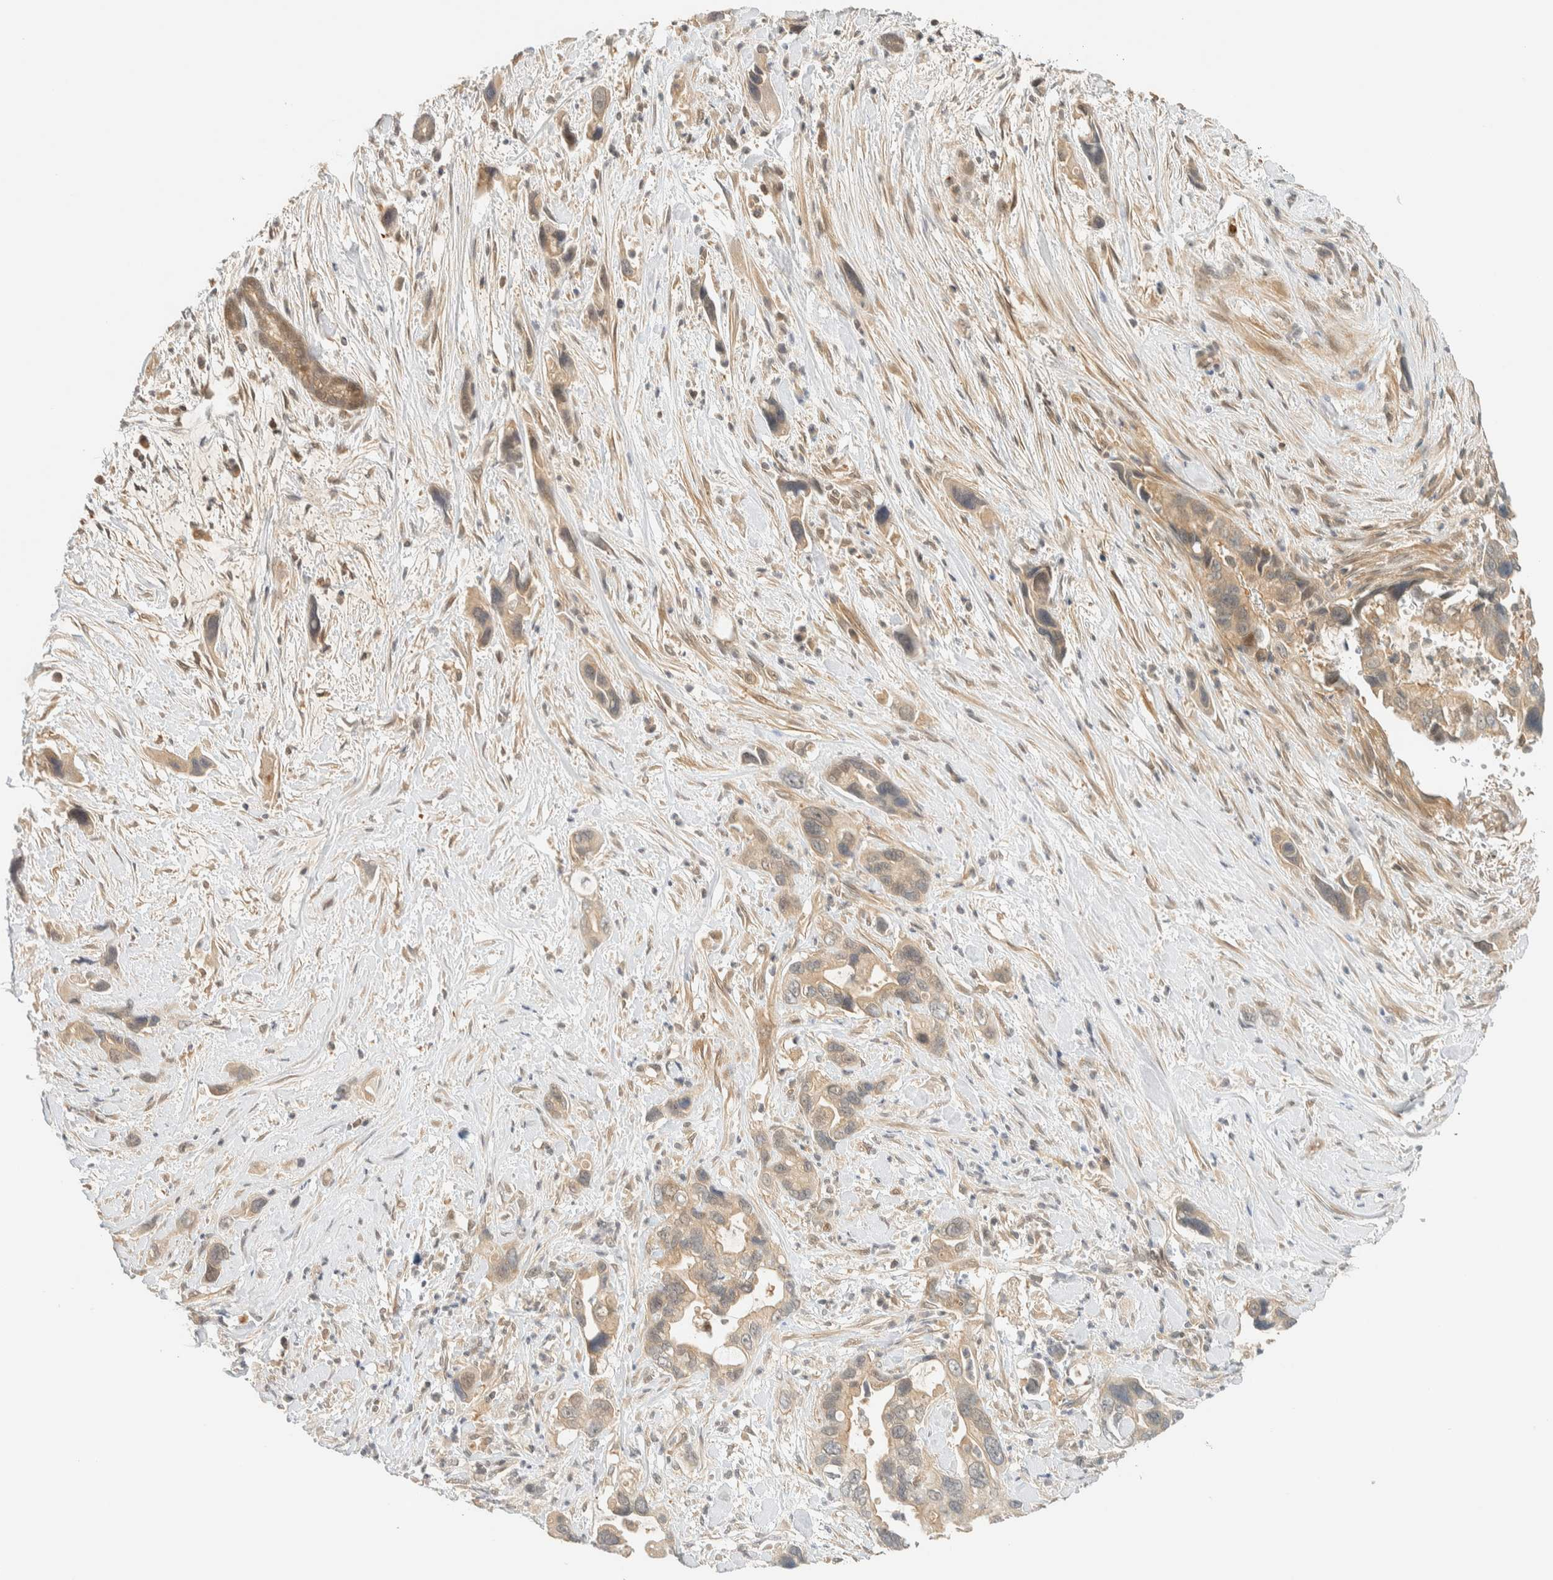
{"staining": {"intensity": "weak", "quantity": ">75%", "location": "cytoplasmic/membranous"}, "tissue": "pancreatic cancer", "cell_type": "Tumor cells", "image_type": "cancer", "snomed": [{"axis": "morphology", "description": "Adenocarcinoma, NOS"}, {"axis": "topography", "description": "Pancreas"}], "caption": "IHC of human adenocarcinoma (pancreatic) displays low levels of weak cytoplasmic/membranous staining in approximately >75% of tumor cells.", "gene": "KIFAP3", "patient": {"sex": "female", "age": 70}}